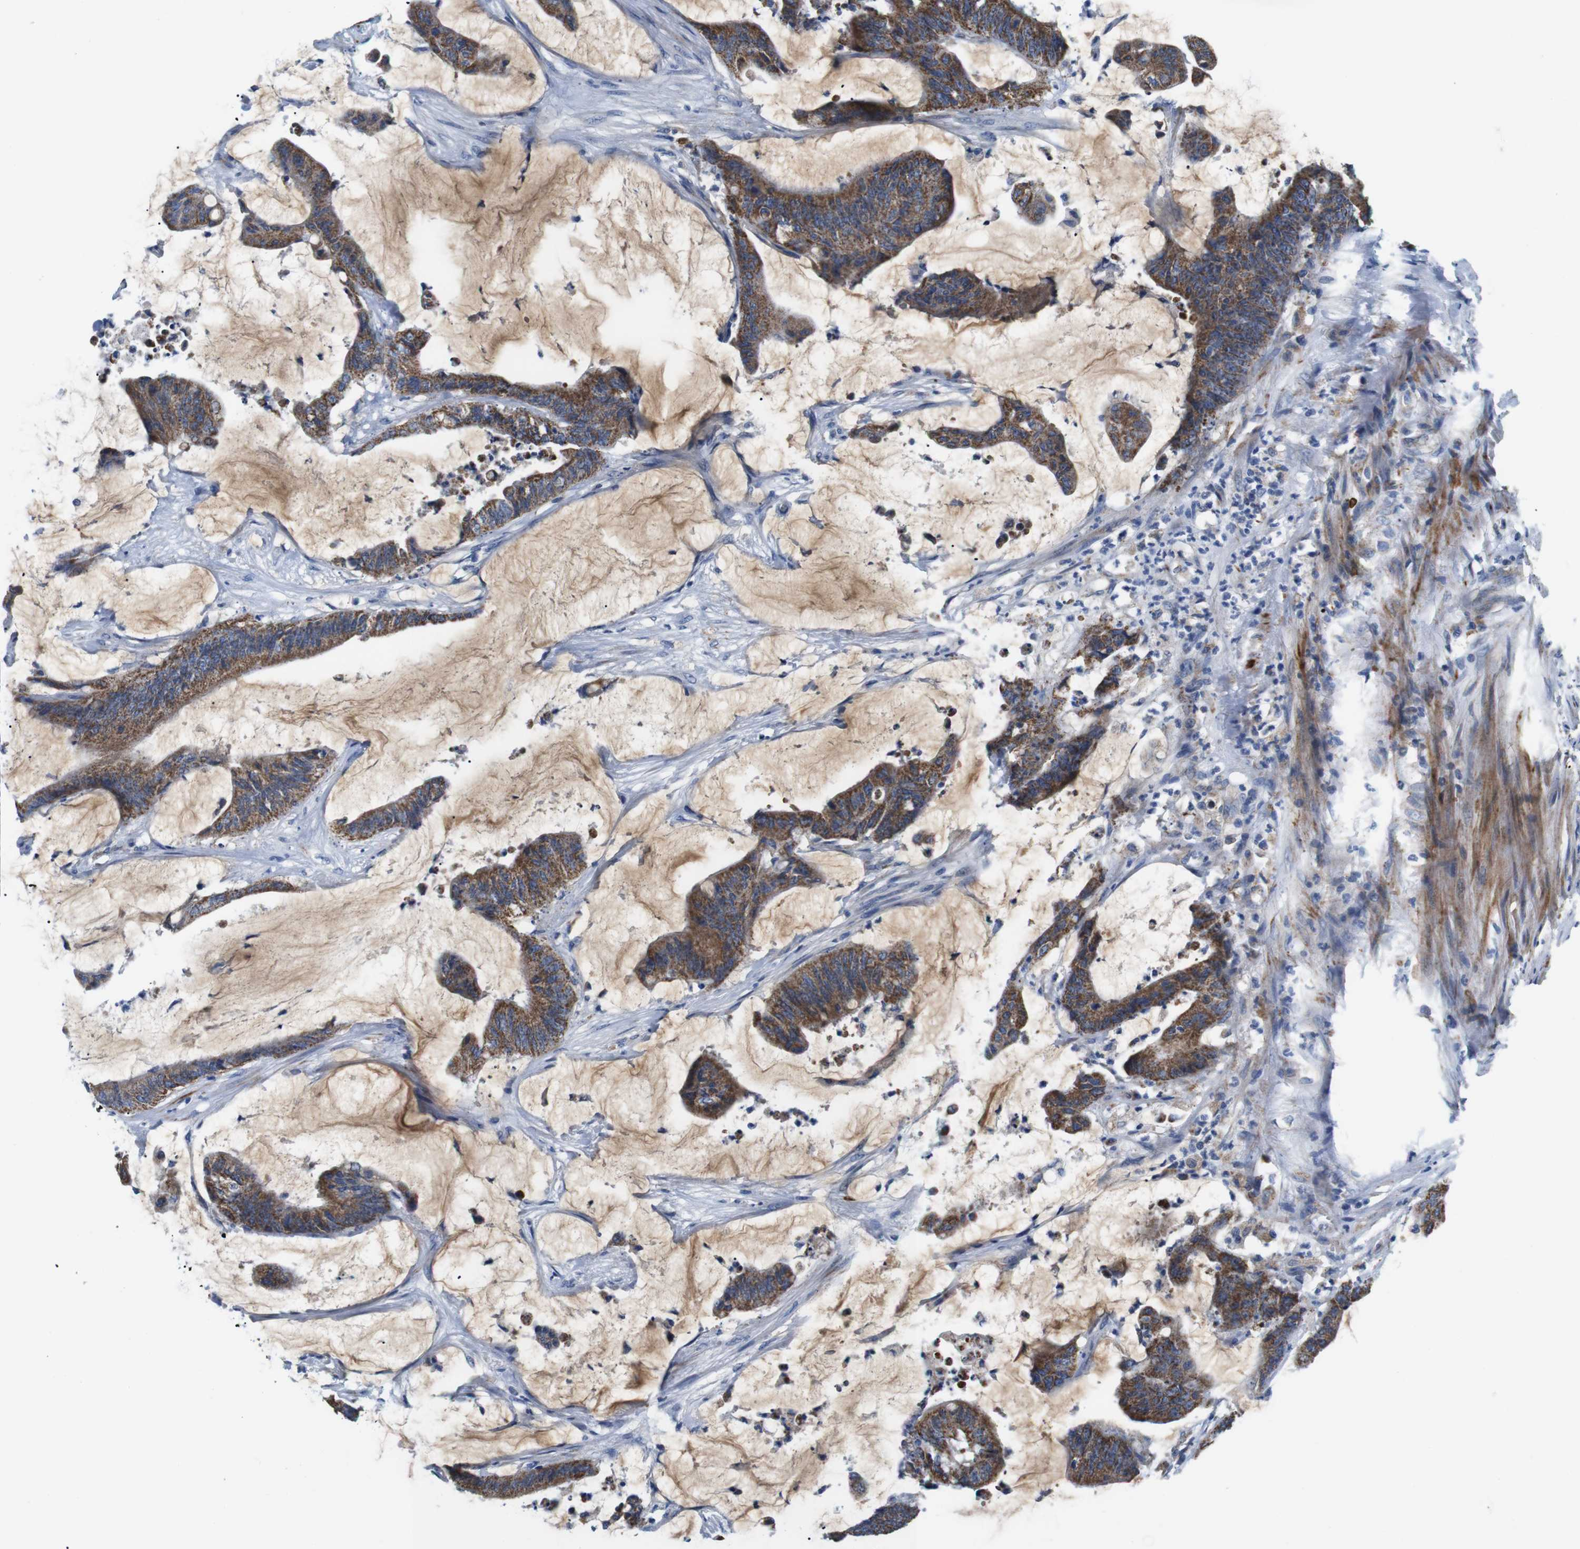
{"staining": {"intensity": "moderate", "quantity": ">75%", "location": "cytoplasmic/membranous"}, "tissue": "colorectal cancer", "cell_type": "Tumor cells", "image_type": "cancer", "snomed": [{"axis": "morphology", "description": "Adenocarcinoma, NOS"}, {"axis": "topography", "description": "Rectum"}], "caption": "High-power microscopy captured an IHC image of colorectal cancer (adenocarcinoma), revealing moderate cytoplasmic/membranous positivity in about >75% of tumor cells. (Brightfield microscopy of DAB IHC at high magnification).", "gene": "F2RL1", "patient": {"sex": "female", "age": 66}}